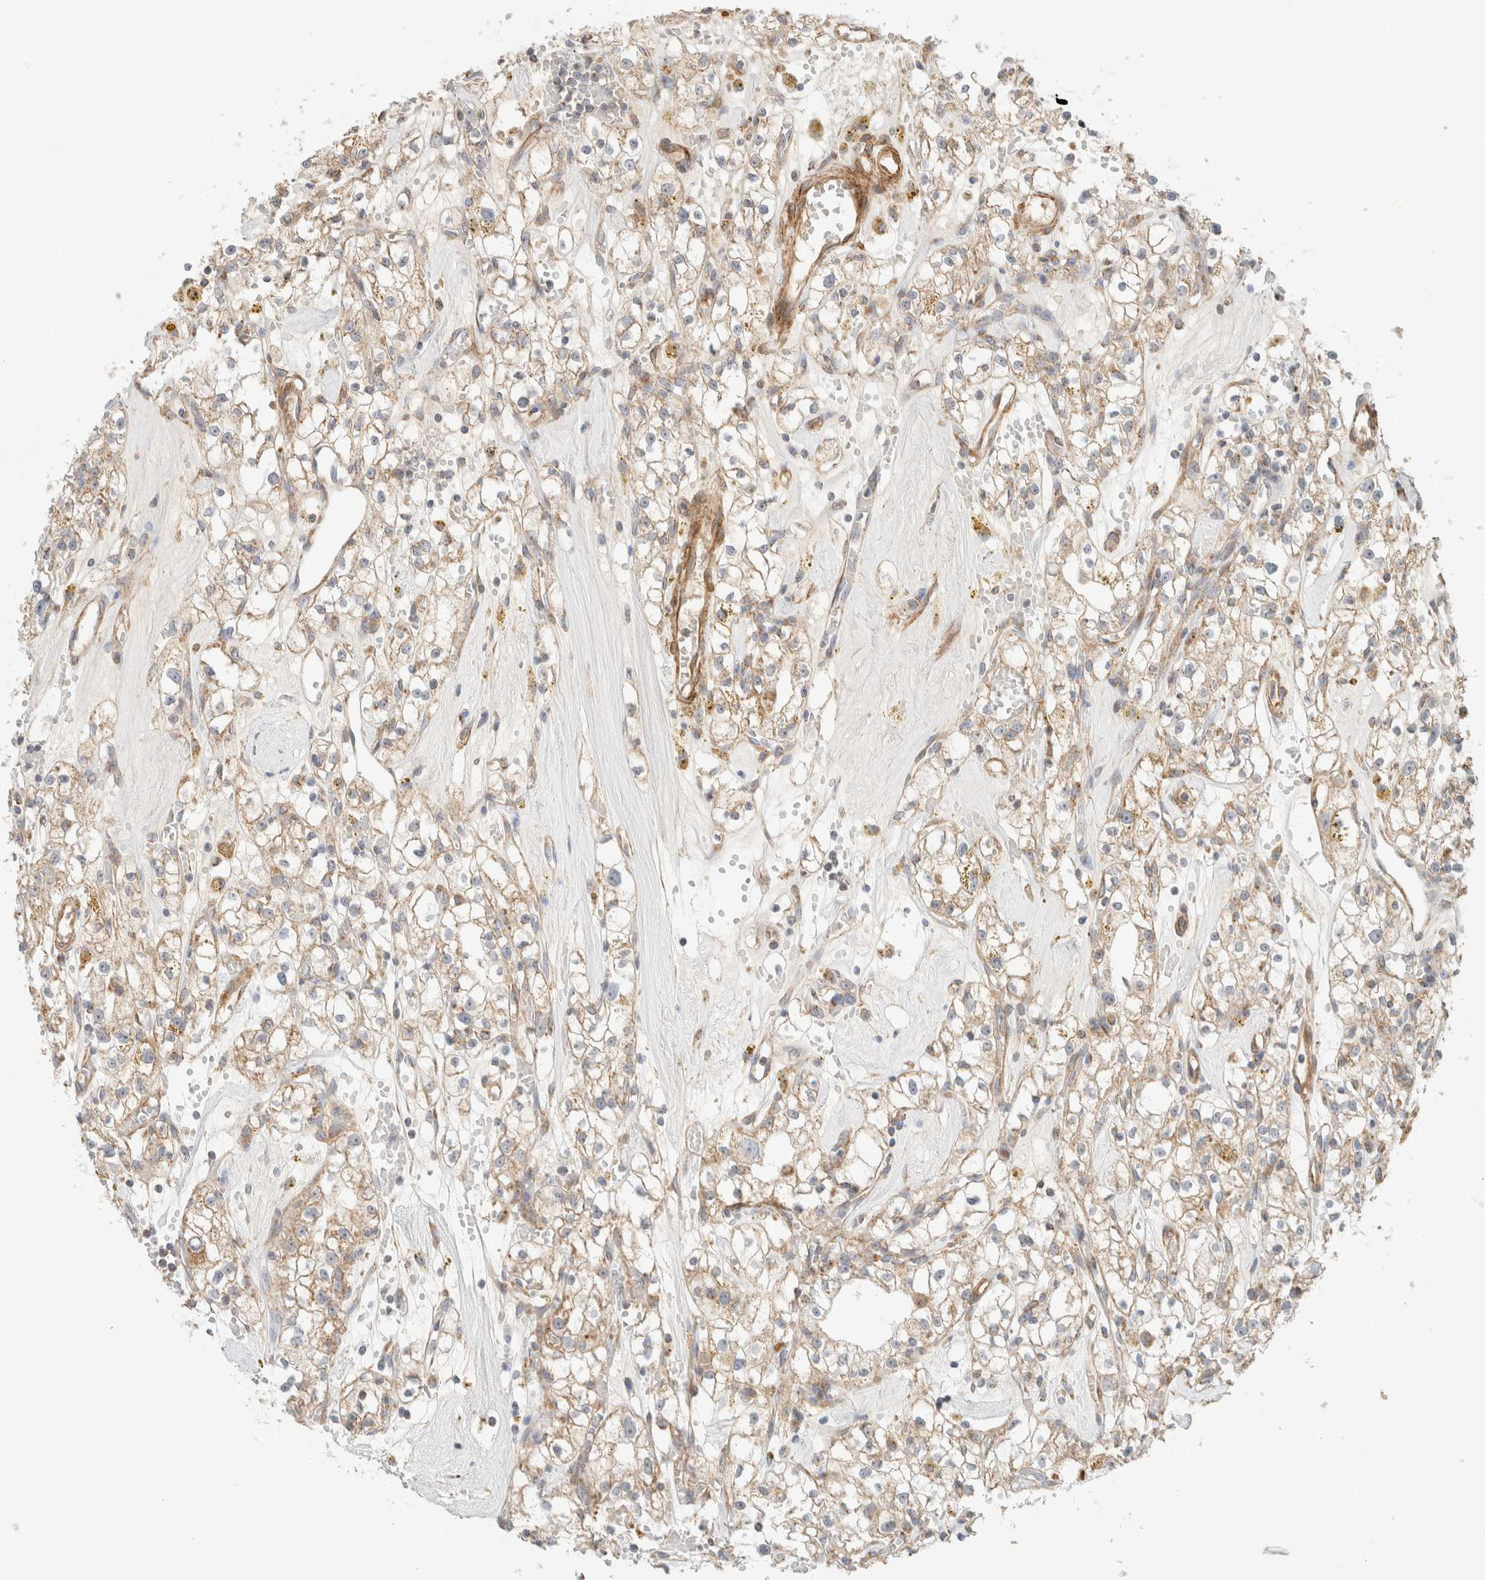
{"staining": {"intensity": "weak", "quantity": "25%-75%", "location": "cytoplasmic/membranous"}, "tissue": "renal cancer", "cell_type": "Tumor cells", "image_type": "cancer", "snomed": [{"axis": "morphology", "description": "Adenocarcinoma, NOS"}, {"axis": "topography", "description": "Kidney"}], "caption": "IHC of adenocarcinoma (renal) reveals low levels of weak cytoplasmic/membranous expression in approximately 25%-75% of tumor cells. (Brightfield microscopy of DAB IHC at high magnification).", "gene": "MRM3", "patient": {"sex": "male", "age": 56}}